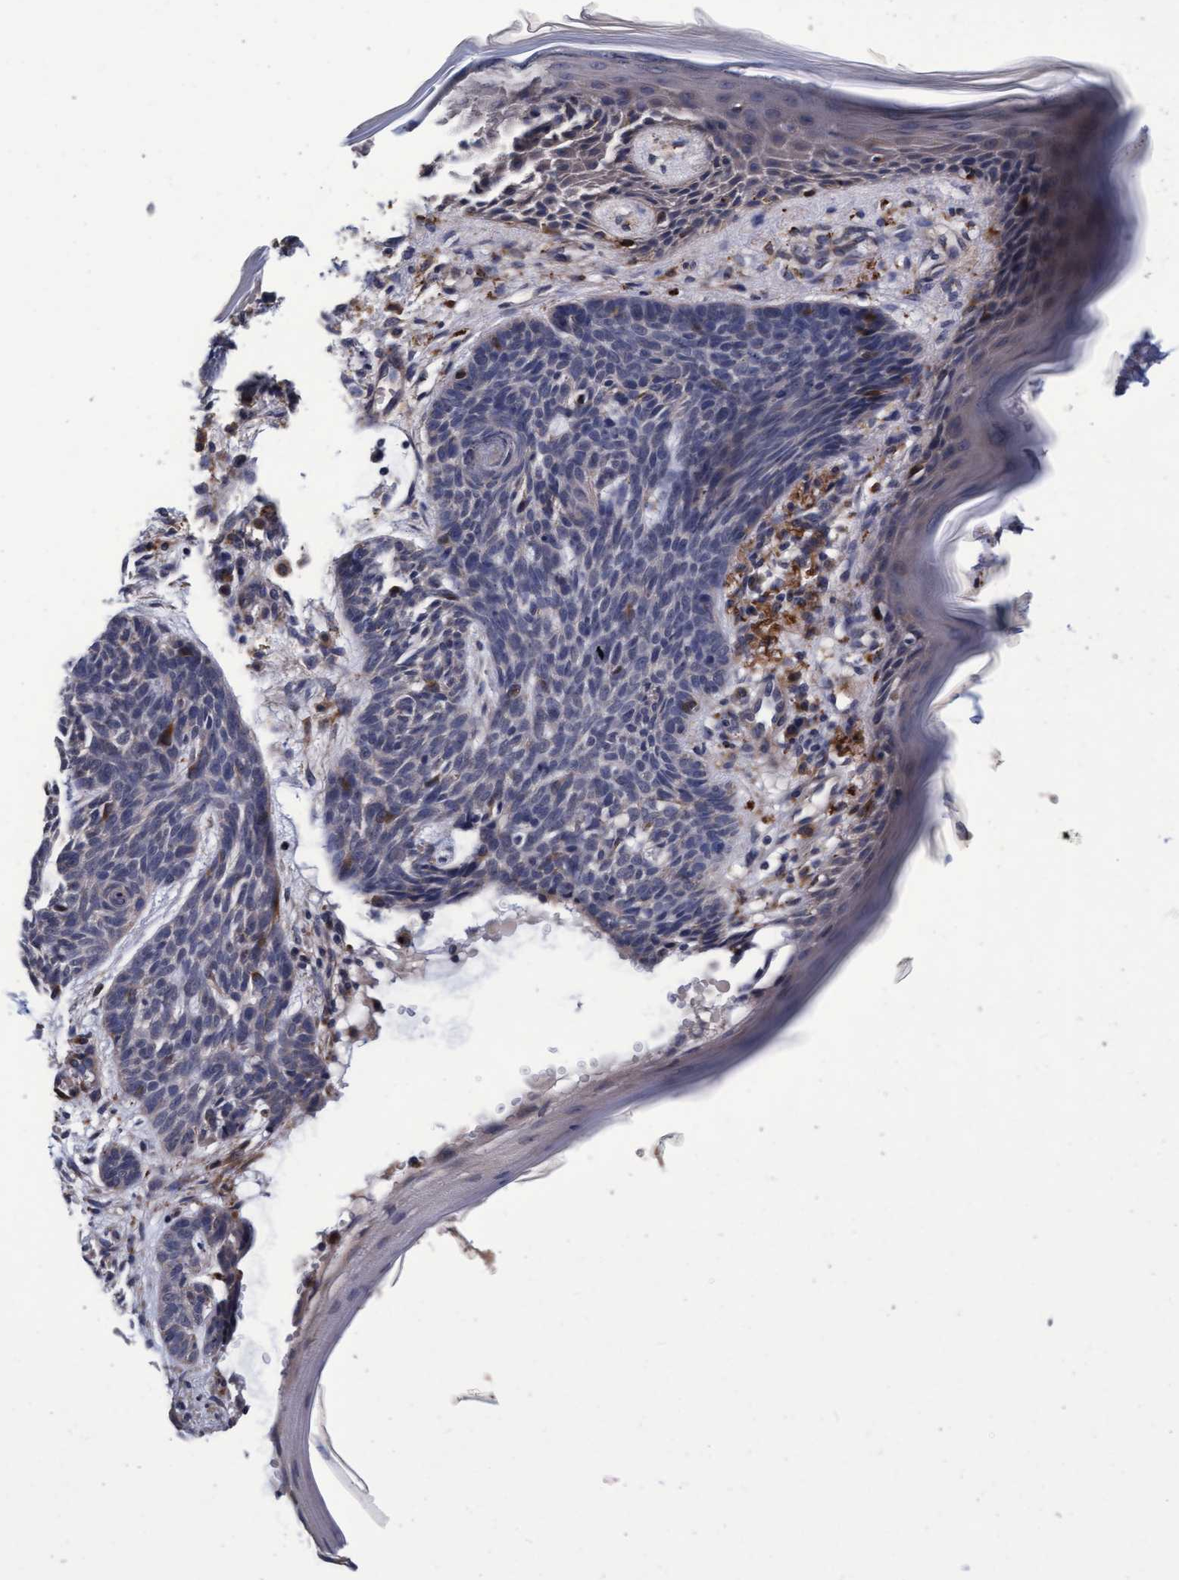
{"staining": {"intensity": "negative", "quantity": "none", "location": "none"}, "tissue": "skin cancer", "cell_type": "Tumor cells", "image_type": "cancer", "snomed": [{"axis": "morphology", "description": "Basal cell carcinoma"}, {"axis": "topography", "description": "Skin"}], "caption": "High magnification brightfield microscopy of skin cancer stained with DAB (3,3'-diaminobenzidine) (brown) and counterstained with hematoxylin (blue): tumor cells show no significant staining. (Stains: DAB immunohistochemistry with hematoxylin counter stain, Microscopy: brightfield microscopy at high magnification).", "gene": "CPQ", "patient": {"sex": "female", "age": 59}}